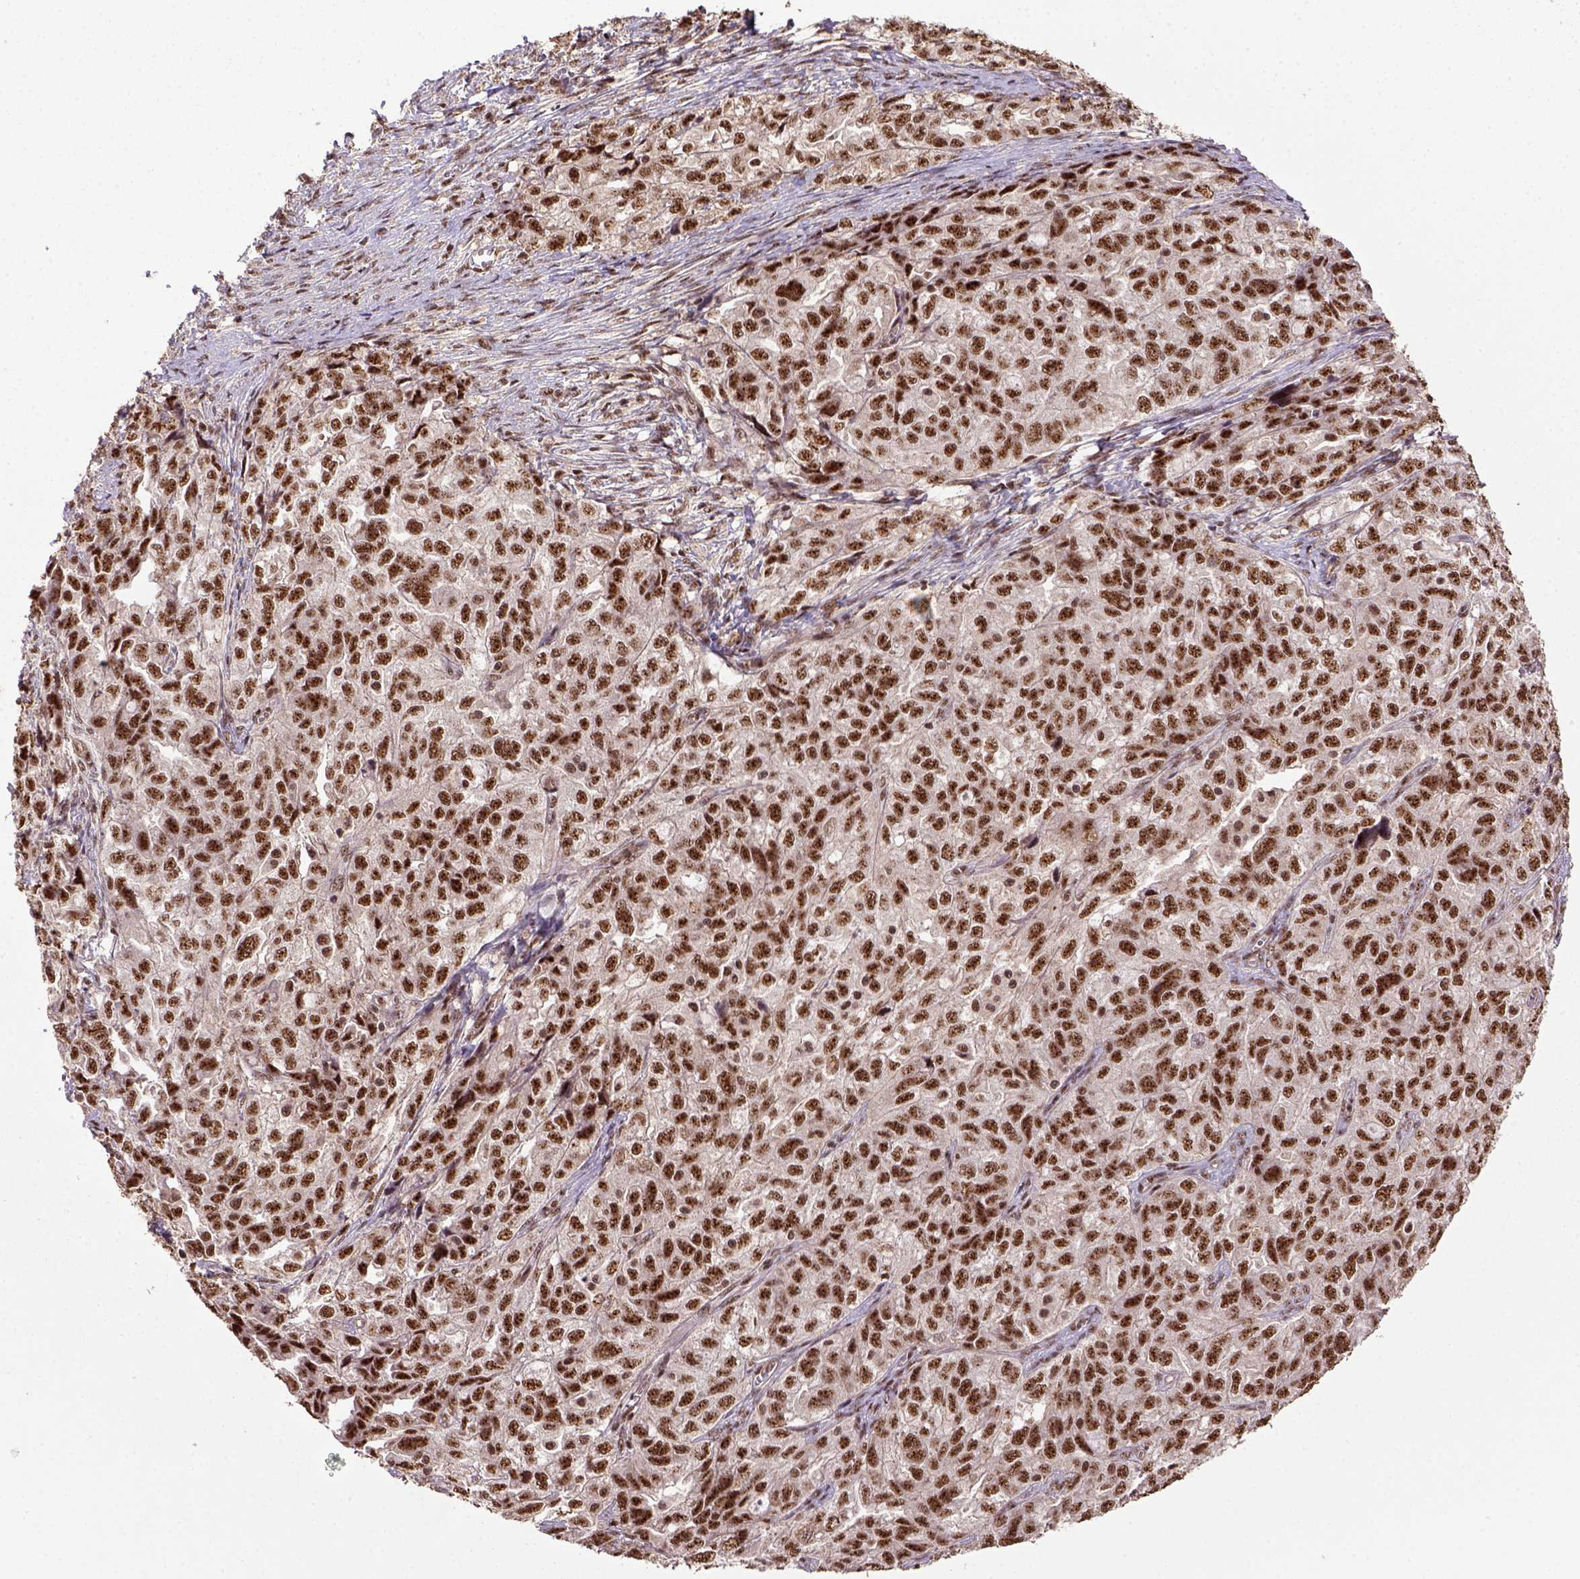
{"staining": {"intensity": "strong", "quantity": ">75%", "location": "nuclear"}, "tissue": "ovarian cancer", "cell_type": "Tumor cells", "image_type": "cancer", "snomed": [{"axis": "morphology", "description": "Cystadenocarcinoma, serous, NOS"}, {"axis": "topography", "description": "Ovary"}], "caption": "A photomicrograph showing strong nuclear positivity in approximately >75% of tumor cells in ovarian serous cystadenocarcinoma, as visualized by brown immunohistochemical staining.", "gene": "PPIG", "patient": {"sex": "female", "age": 51}}